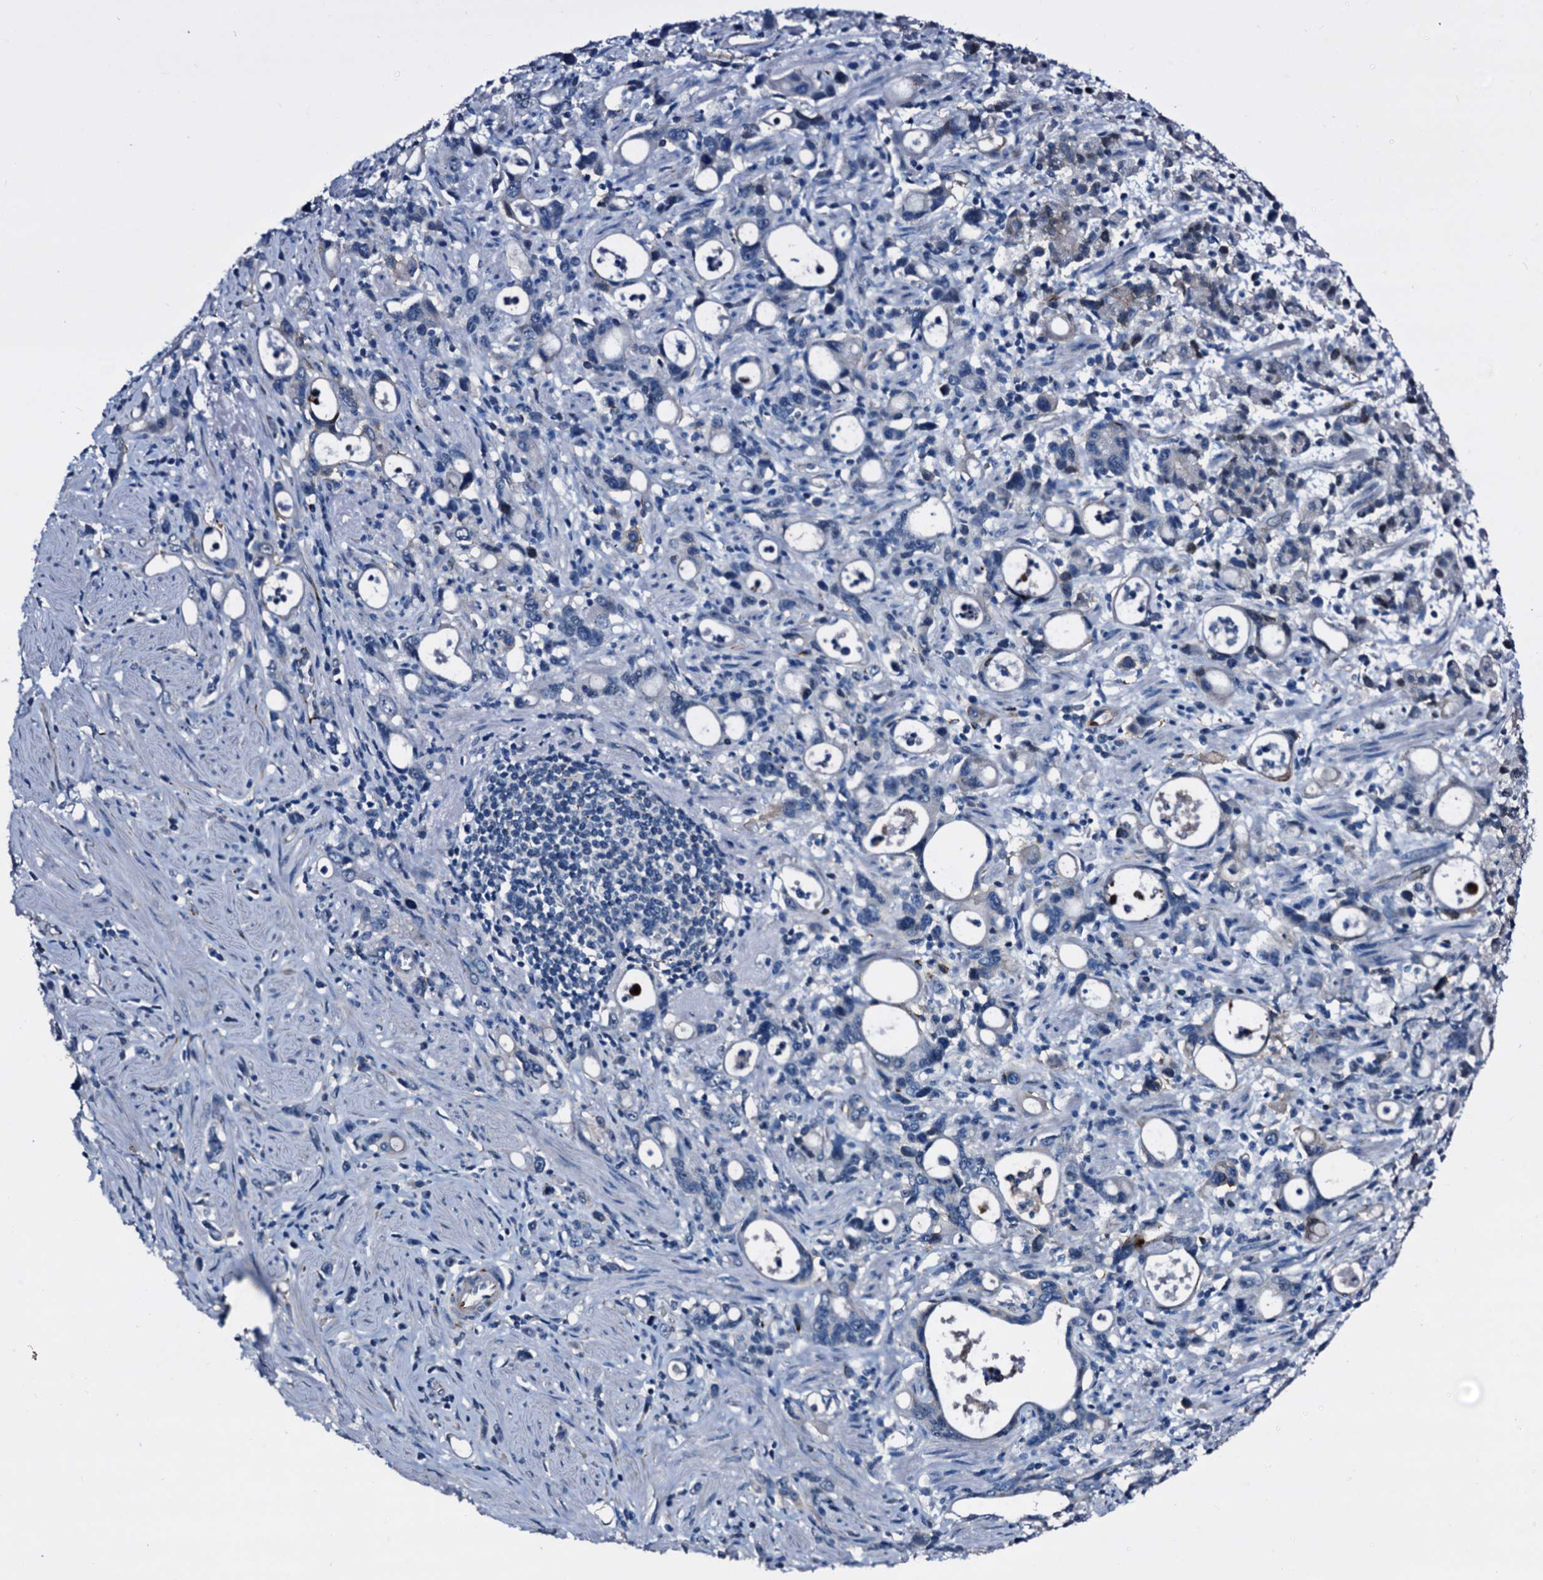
{"staining": {"intensity": "negative", "quantity": "none", "location": "none"}, "tissue": "stomach cancer", "cell_type": "Tumor cells", "image_type": "cancer", "snomed": [{"axis": "morphology", "description": "Adenocarcinoma, NOS"}, {"axis": "topography", "description": "Stomach, lower"}], "caption": "A micrograph of human adenocarcinoma (stomach) is negative for staining in tumor cells. (DAB (3,3'-diaminobenzidine) IHC, high magnification).", "gene": "EMG1", "patient": {"sex": "female", "age": 43}}